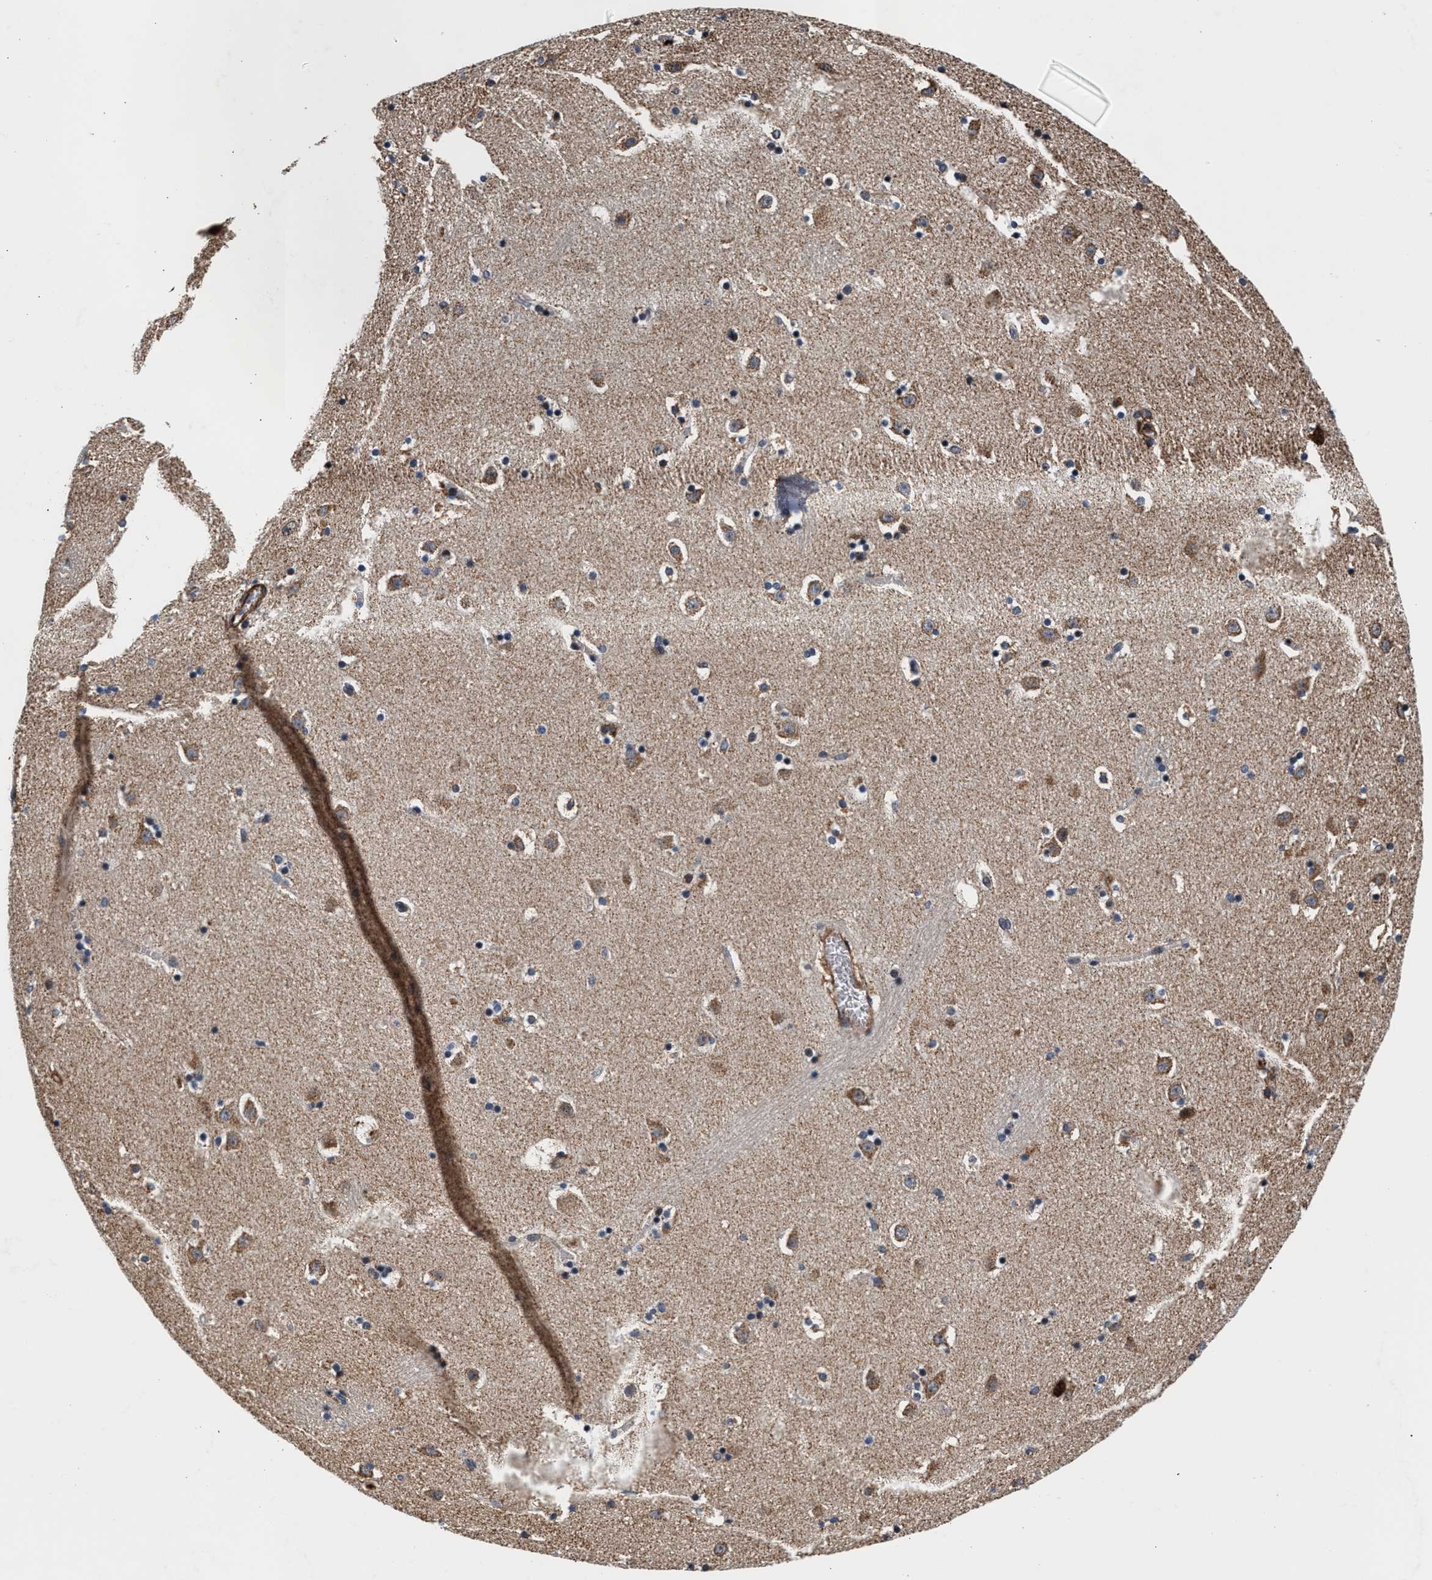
{"staining": {"intensity": "moderate", "quantity": "<25%", "location": "cytoplasmic/membranous"}, "tissue": "caudate", "cell_type": "Glial cells", "image_type": "normal", "snomed": [{"axis": "morphology", "description": "Normal tissue, NOS"}, {"axis": "topography", "description": "Lateral ventricle wall"}], "caption": "Approximately <25% of glial cells in unremarkable human caudate demonstrate moderate cytoplasmic/membranous protein positivity as visualized by brown immunohistochemical staining.", "gene": "SGK1", "patient": {"sex": "male", "age": 45}}